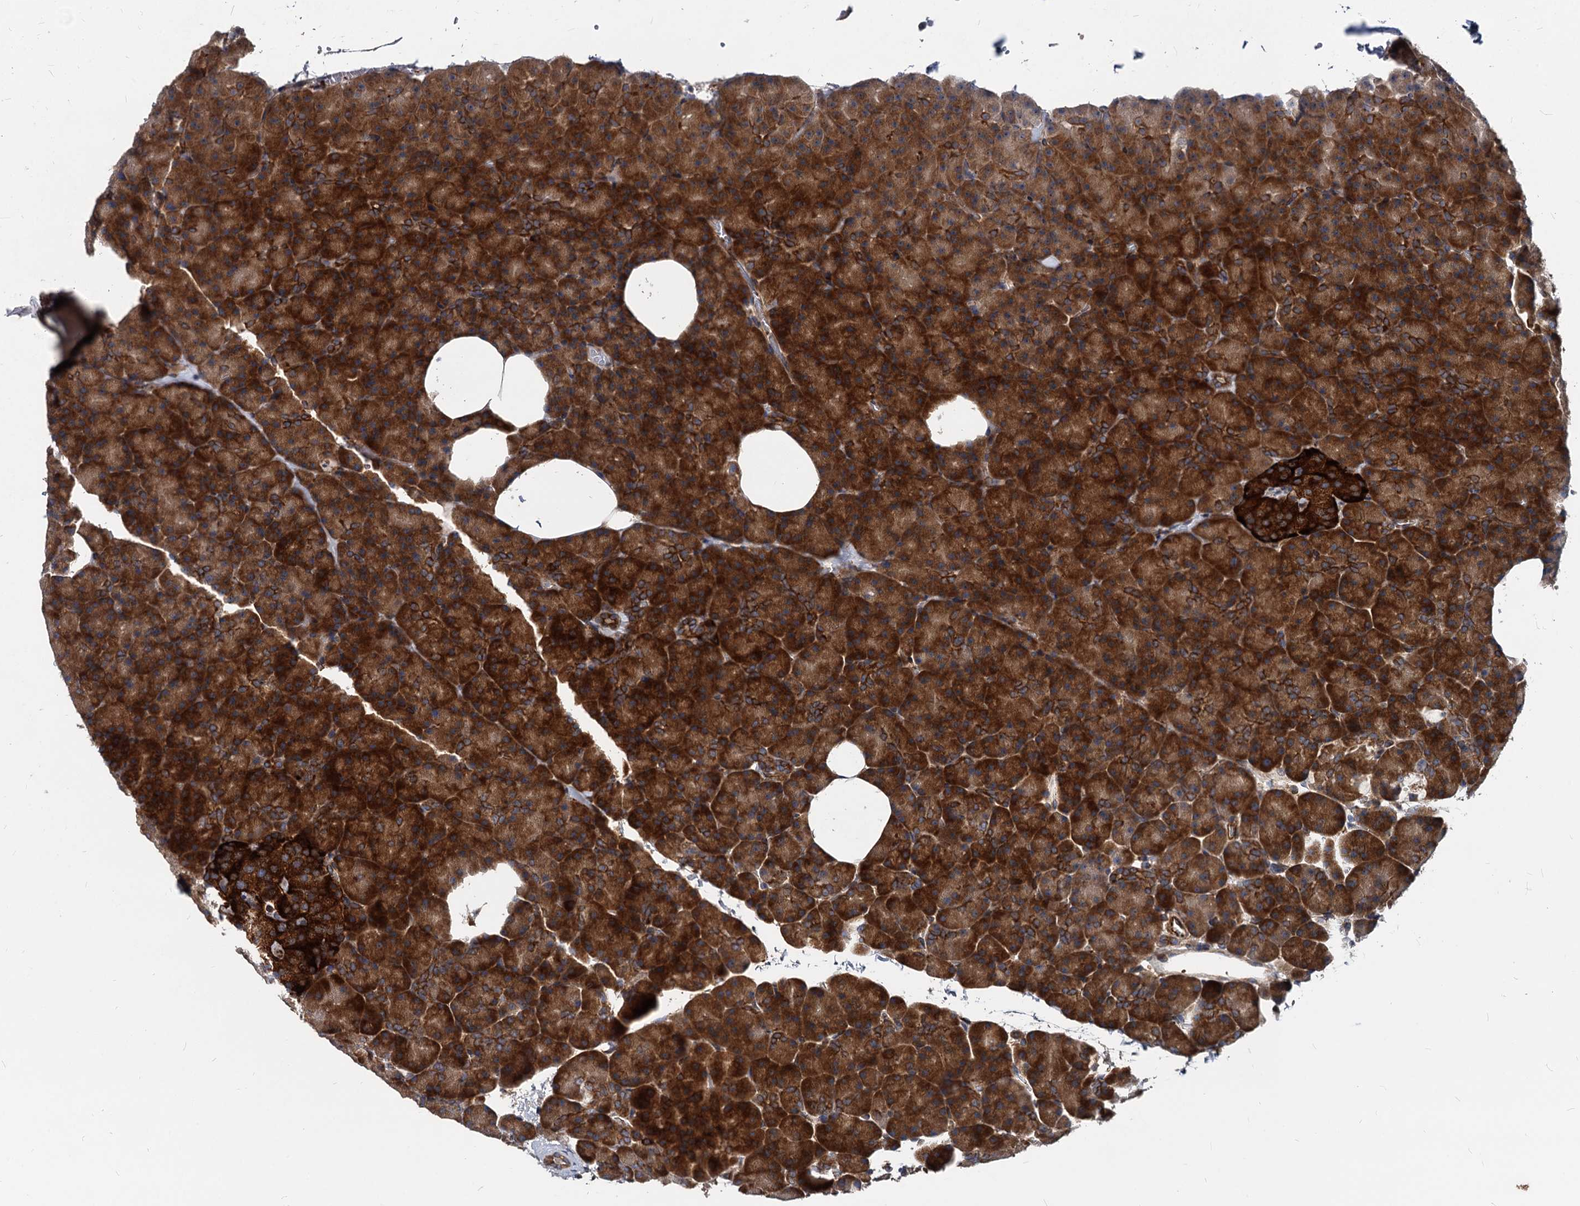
{"staining": {"intensity": "strong", "quantity": ">75%", "location": "cytoplasmic/membranous"}, "tissue": "pancreas", "cell_type": "Exocrine glandular cells", "image_type": "normal", "snomed": [{"axis": "morphology", "description": "Normal tissue, NOS"}, {"axis": "morphology", "description": "Carcinoid, malignant, NOS"}, {"axis": "topography", "description": "Pancreas"}], "caption": "A high-resolution image shows immunohistochemistry staining of unremarkable pancreas, which demonstrates strong cytoplasmic/membranous positivity in approximately >75% of exocrine glandular cells.", "gene": "STIM1", "patient": {"sex": "female", "age": 35}}